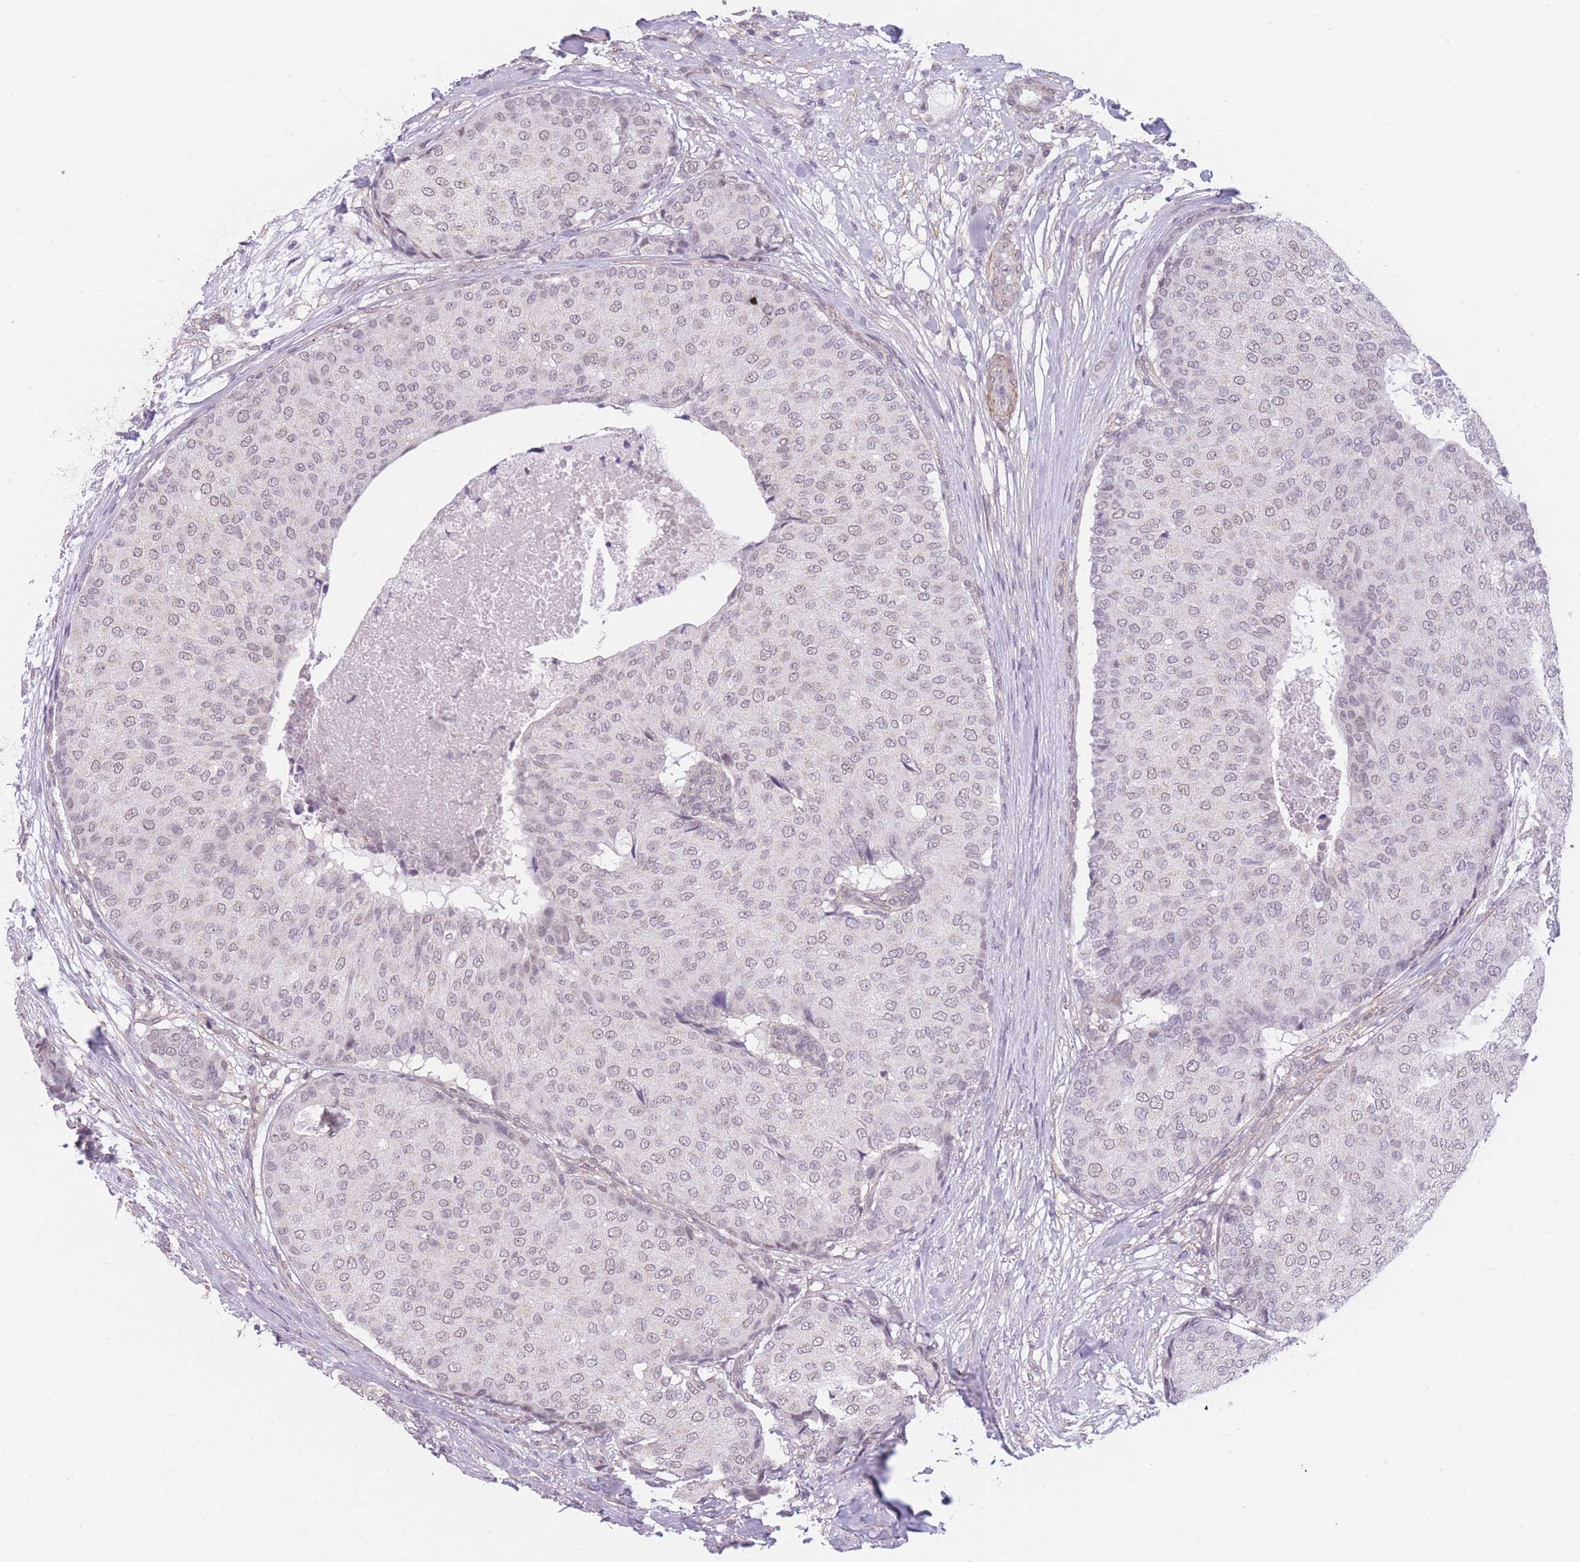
{"staining": {"intensity": "weak", "quantity": "<25%", "location": "nuclear"}, "tissue": "breast cancer", "cell_type": "Tumor cells", "image_type": "cancer", "snomed": [{"axis": "morphology", "description": "Duct carcinoma"}, {"axis": "topography", "description": "Breast"}], "caption": "A micrograph of breast cancer (infiltrating ductal carcinoma) stained for a protein shows no brown staining in tumor cells.", "gene": "SIN3B", "patient": {"sex": "female", "age": 75}}